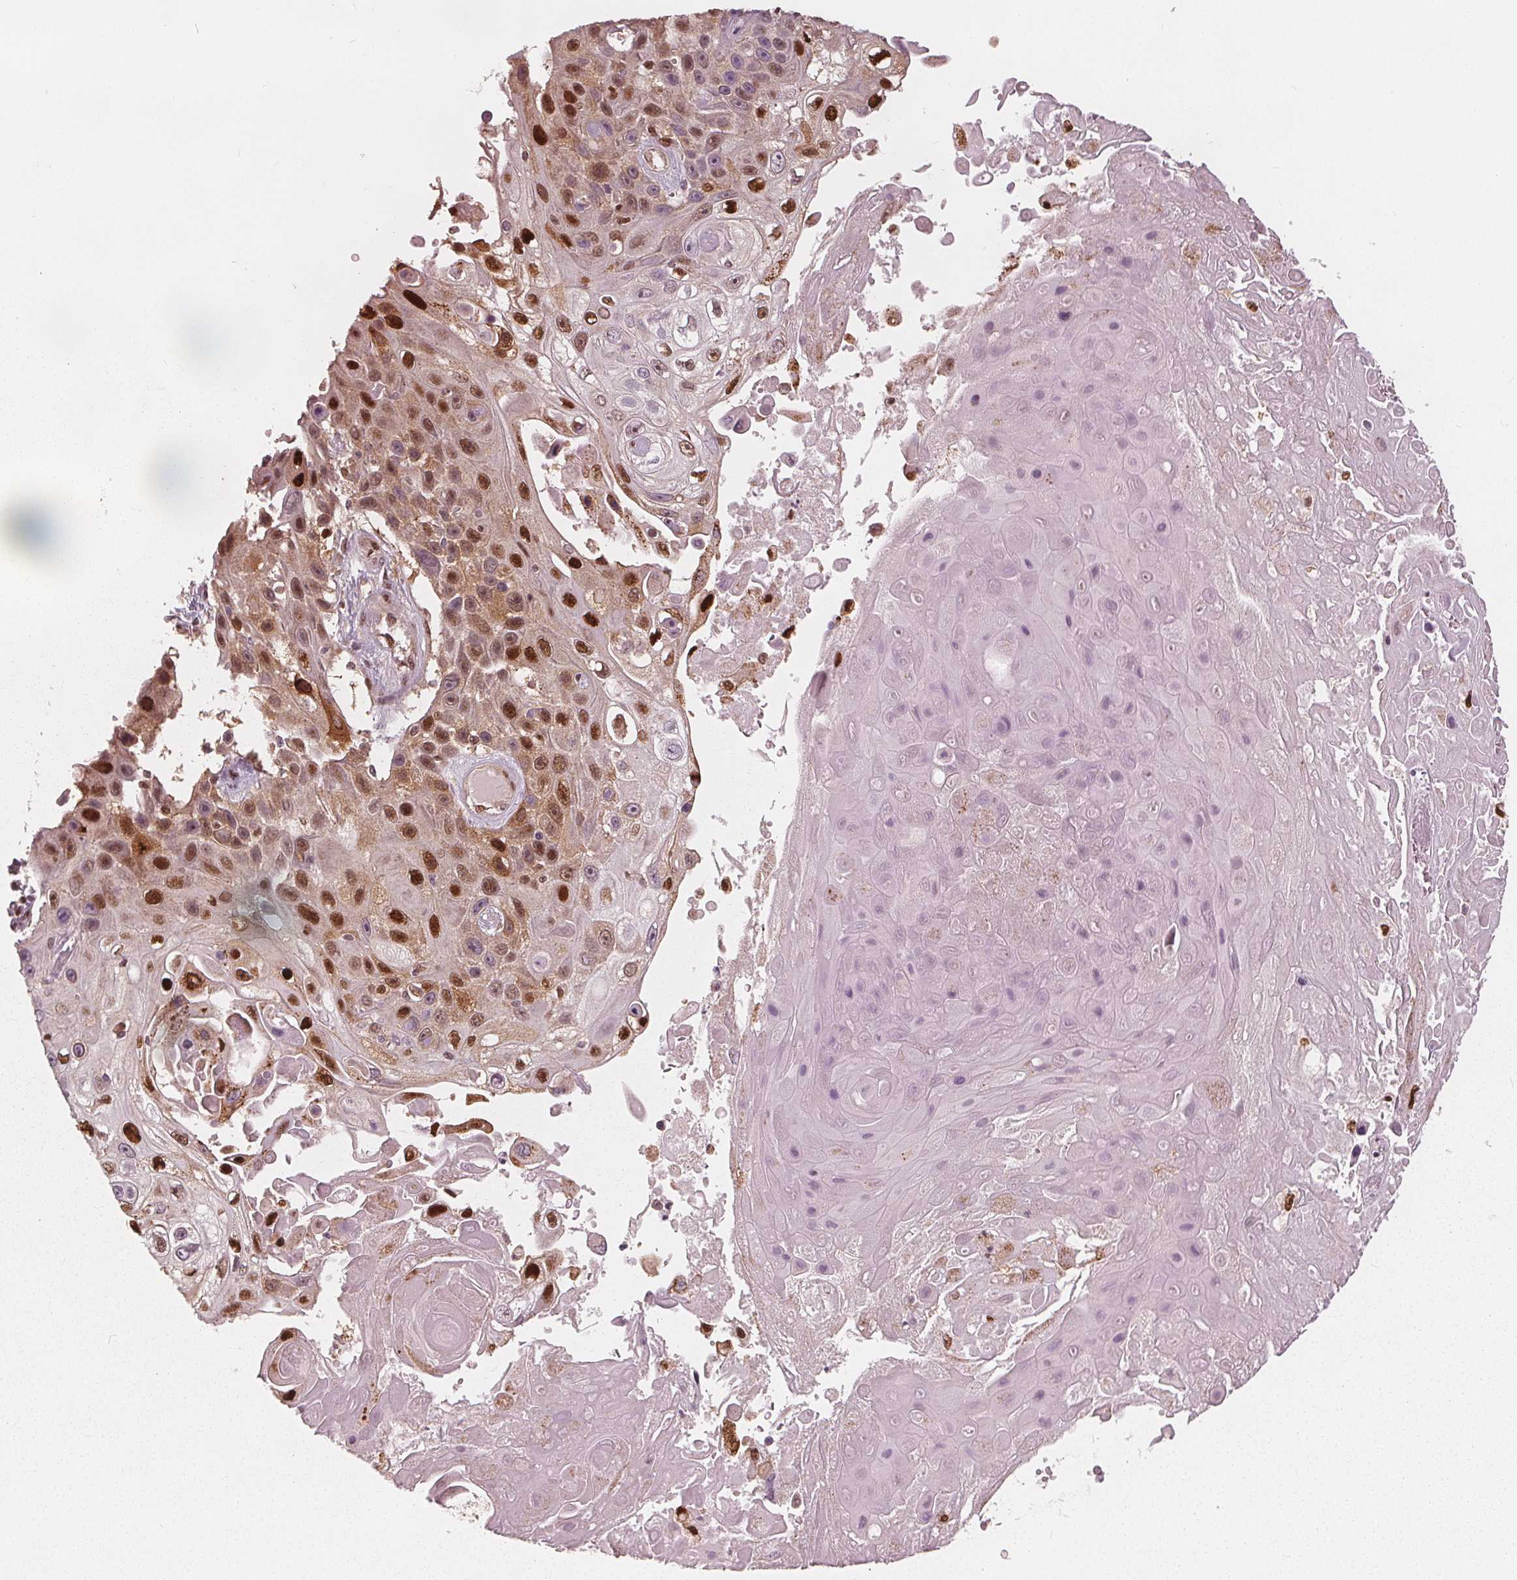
{"staining": {"intensity": "strong", "quantity": "<25%", "location": "nuclear"}, "tissue": "skin cancer", "cell_type": "Tumor cells", "image_type": "cancer", "snomed": [{"axis": "morphology", "description": "Squamous cell carcinoma, NOS"}, {"axis": "topography", "description": "Skin"}], "caption": "Human squamous cell carcinoma (skin) stained for a protein (brown) demonstrates strong nuclear positive staining in about <25% of tumor cells.", "gene": "SQSTM1", "patient": {"sex": "male", "age": 82}}